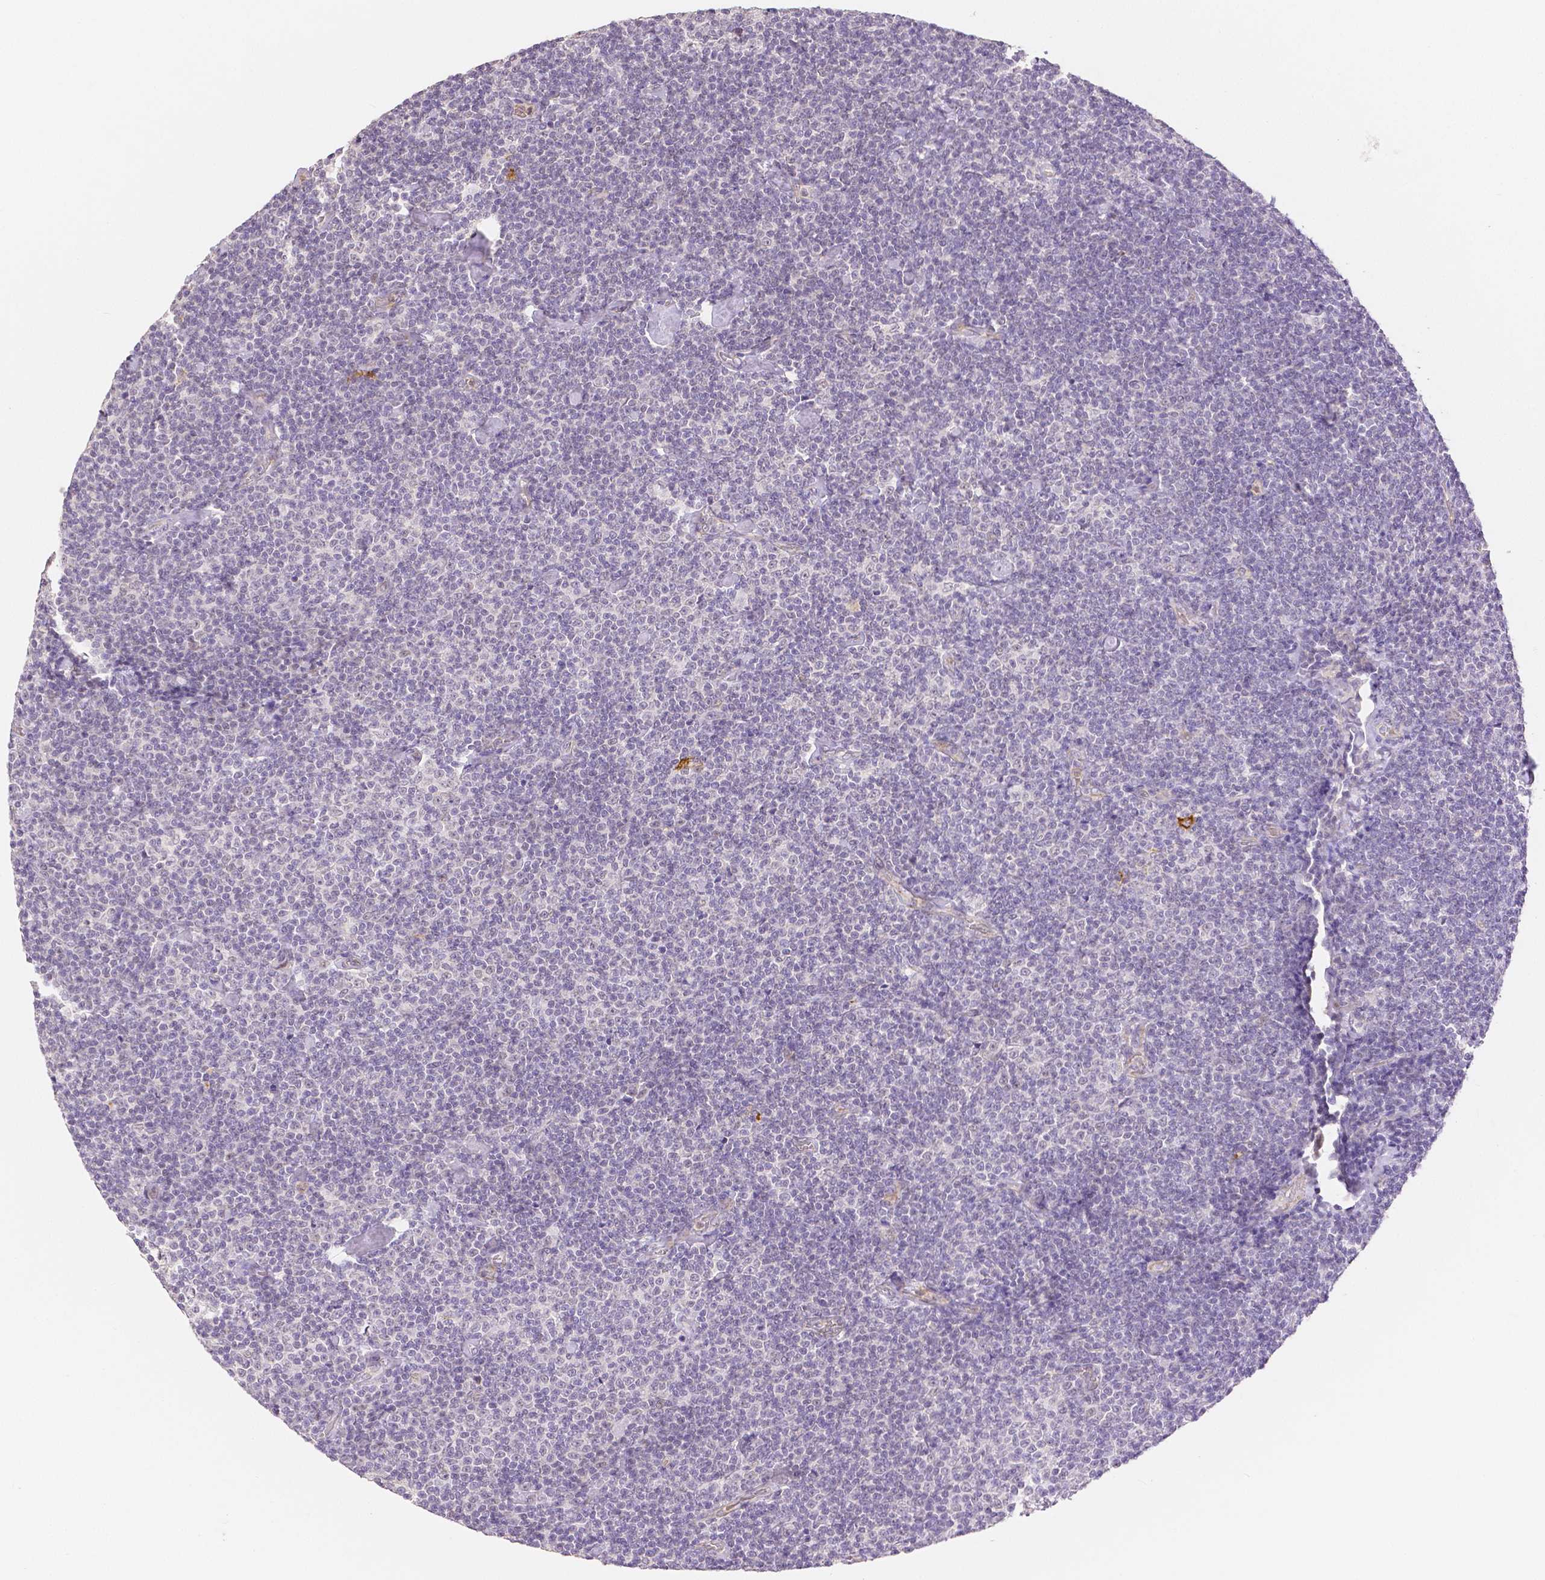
{"staining": {"intensity": "negative", "quantity": "none", "location": "none"}, "tissue": "lymphoma", "cell_type": "Tumor cells", "image_type": "cancer", "snomed": [{"axis": "morphology", "description": "Malignant lymphoma, non-Hodgkin's type, Low grade"}, {"axis": "topography", "description": "Lymph node"}], "caption": "This is a image of immunohistochemistry staining of malignant lymphoma, non-Hodgkin's type (low-grade), which shows no positivity in tumor cells.", "gene": "OCLN", "patient": {"sex": "male", "age": 81}}